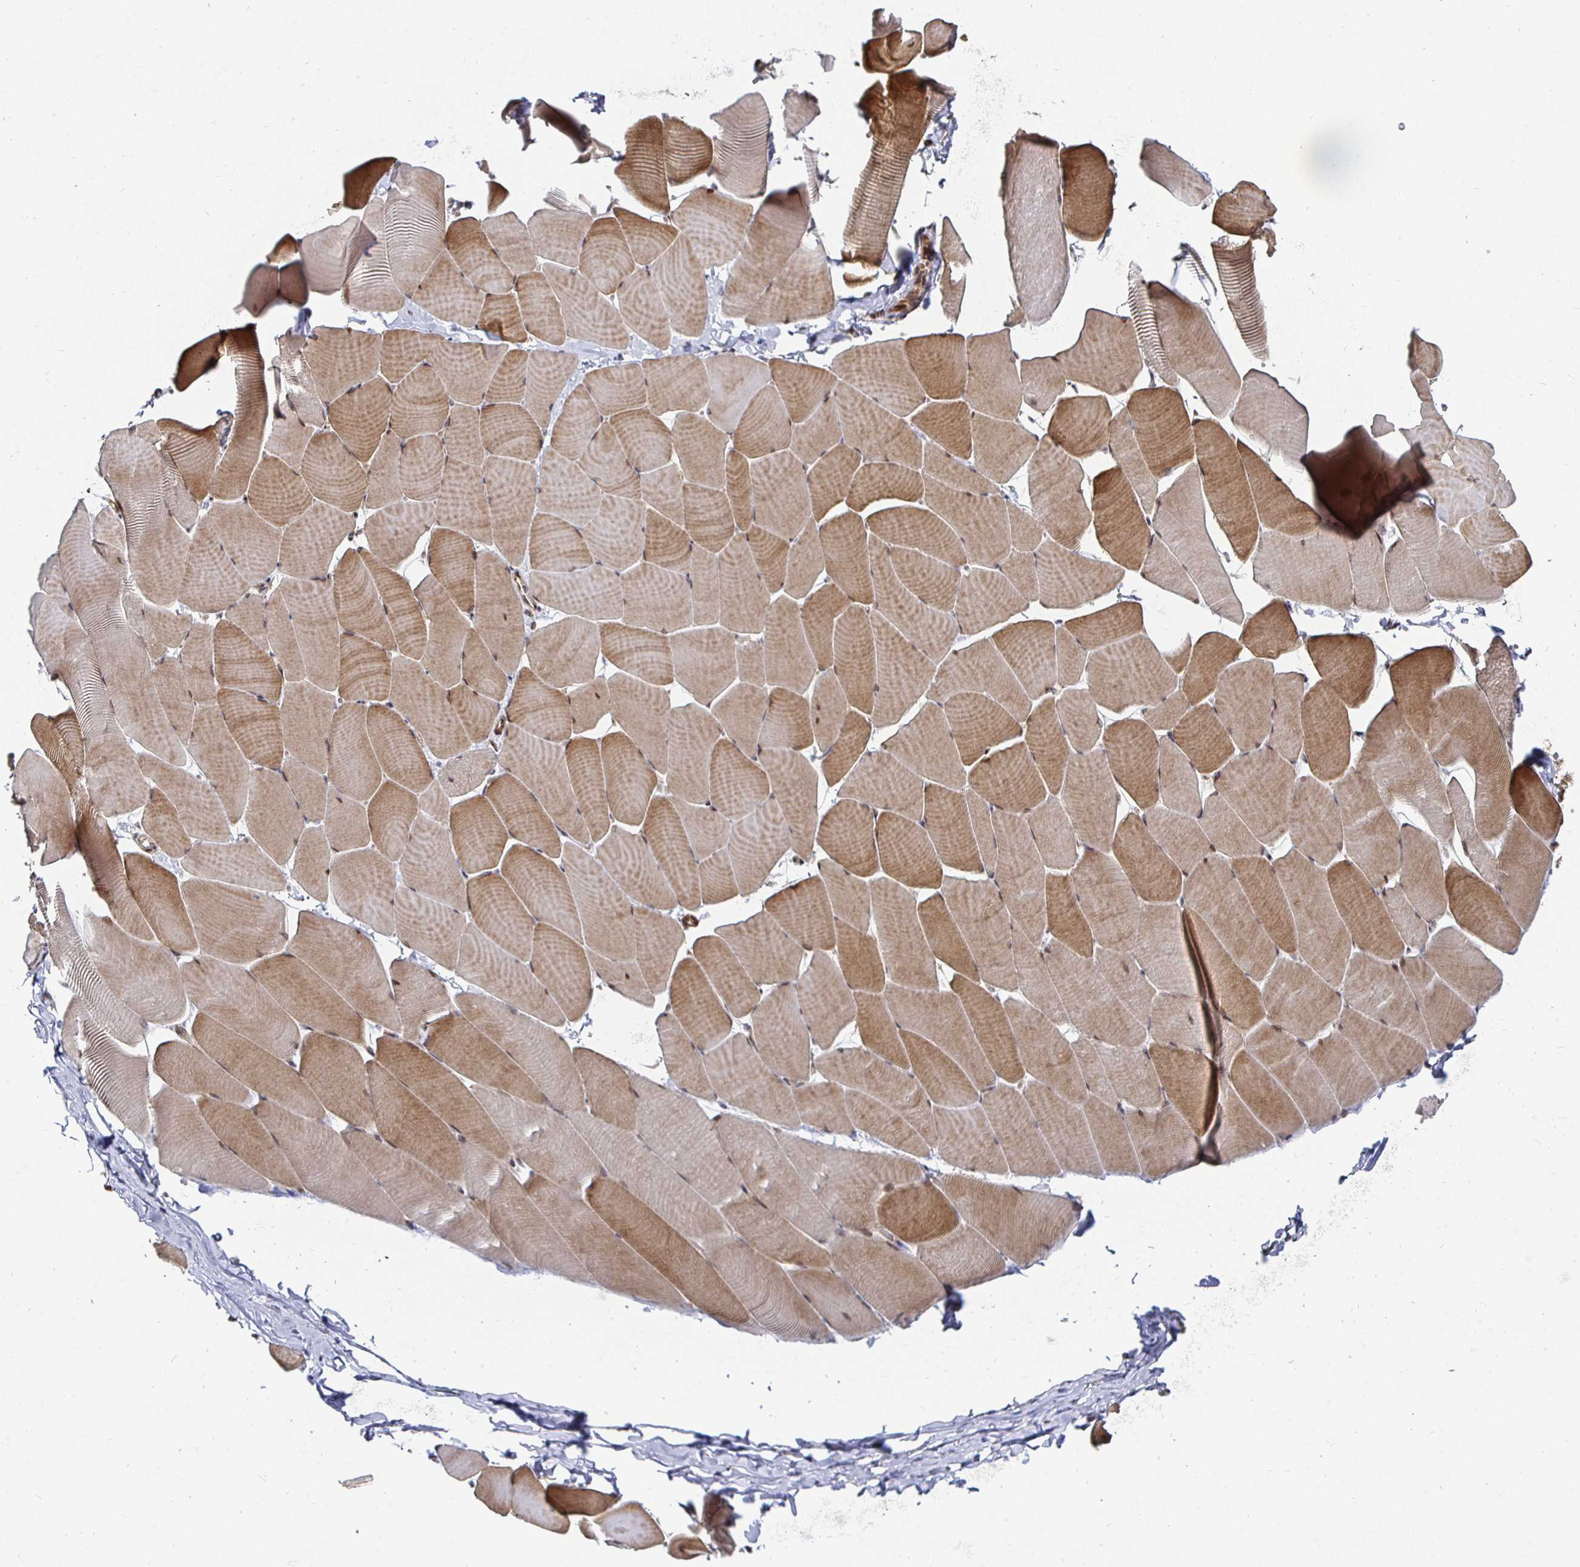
{"staining": {"intensity": "moderate", "quantity": "25%-75%", "location": "cytoplasmic/membranous"}, "tissue": "skeletal muscle", "cell_type": "Myocytes", "image_type": "normal", "snomed": [{"axis": "morphology", "description": "Normal tissue, NOS"}, {"axis": "topography", "description": "Skeletal muscle"}], "caption": "This is a photomicrograph of IHC staining of unremarkable skeletal muscle, which shows moderate staining in the cytoplasmic/membranous of myocytes.", "gene": "TBKBP1", "patient": {"sex": "male", "age": 25}}